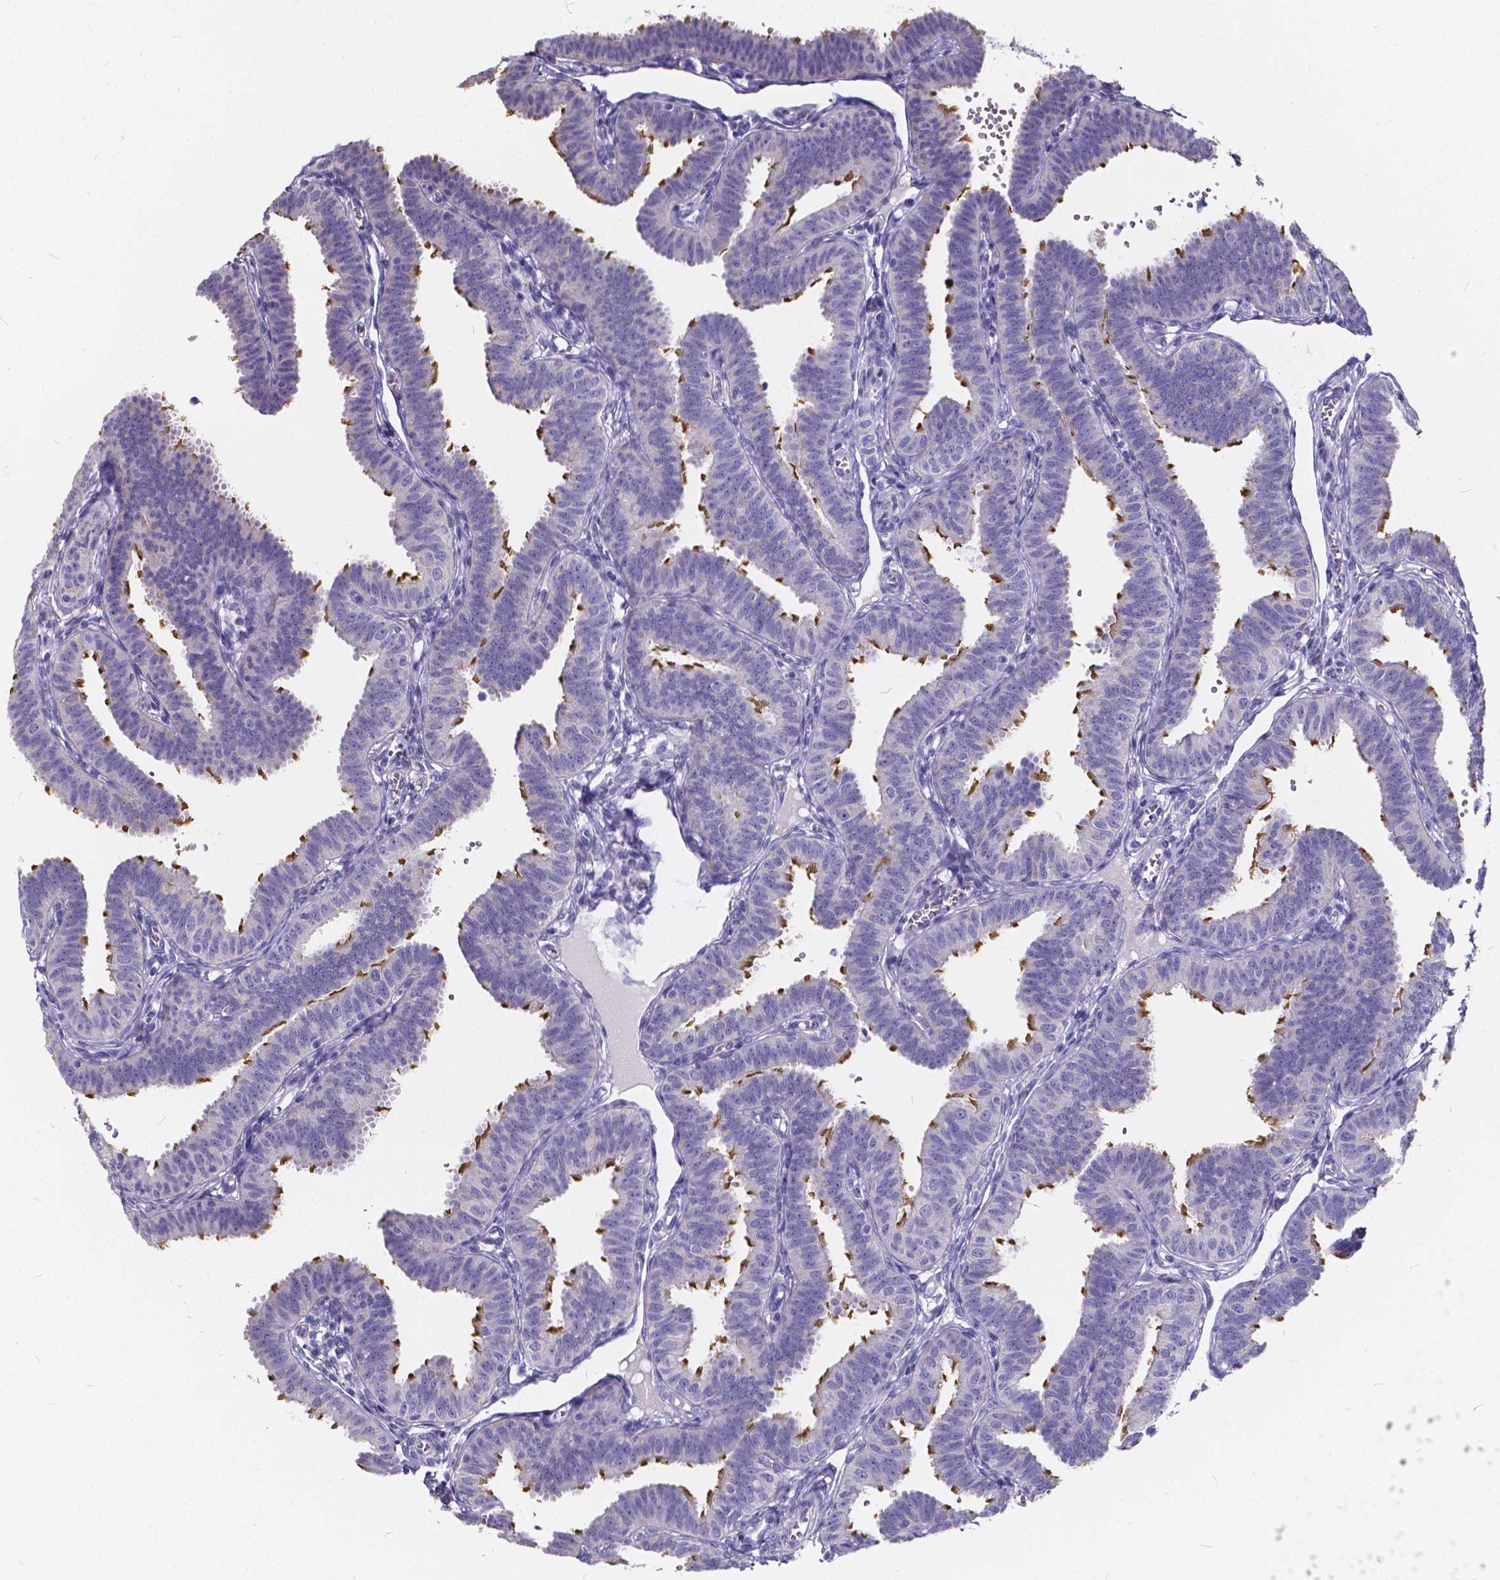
{"staining": {"intensity": "strong", "quantity": "25%-75%", "location": "cytoplasmic/membranous"}, "tissue": "fallopian tube", "cell_type": "Glandular cells", "image_type": "normal", "snomed": [{"axis": "morphology", "description": "Normal tissue, NOS"}, {"axis": "topography", "description": "Fallopian tube"}], "caption": "Immunohistochemical staining of unremarkable human fallopian tube shows high levels of strong cytoplasmic/membranous positivity in about 25%-75% of glandular cells. (brown staining indicates protein expression, while blue staining denotes nuclei).", "gene": "SPEF2", "patient": {"sex": "female", "age": 25}}